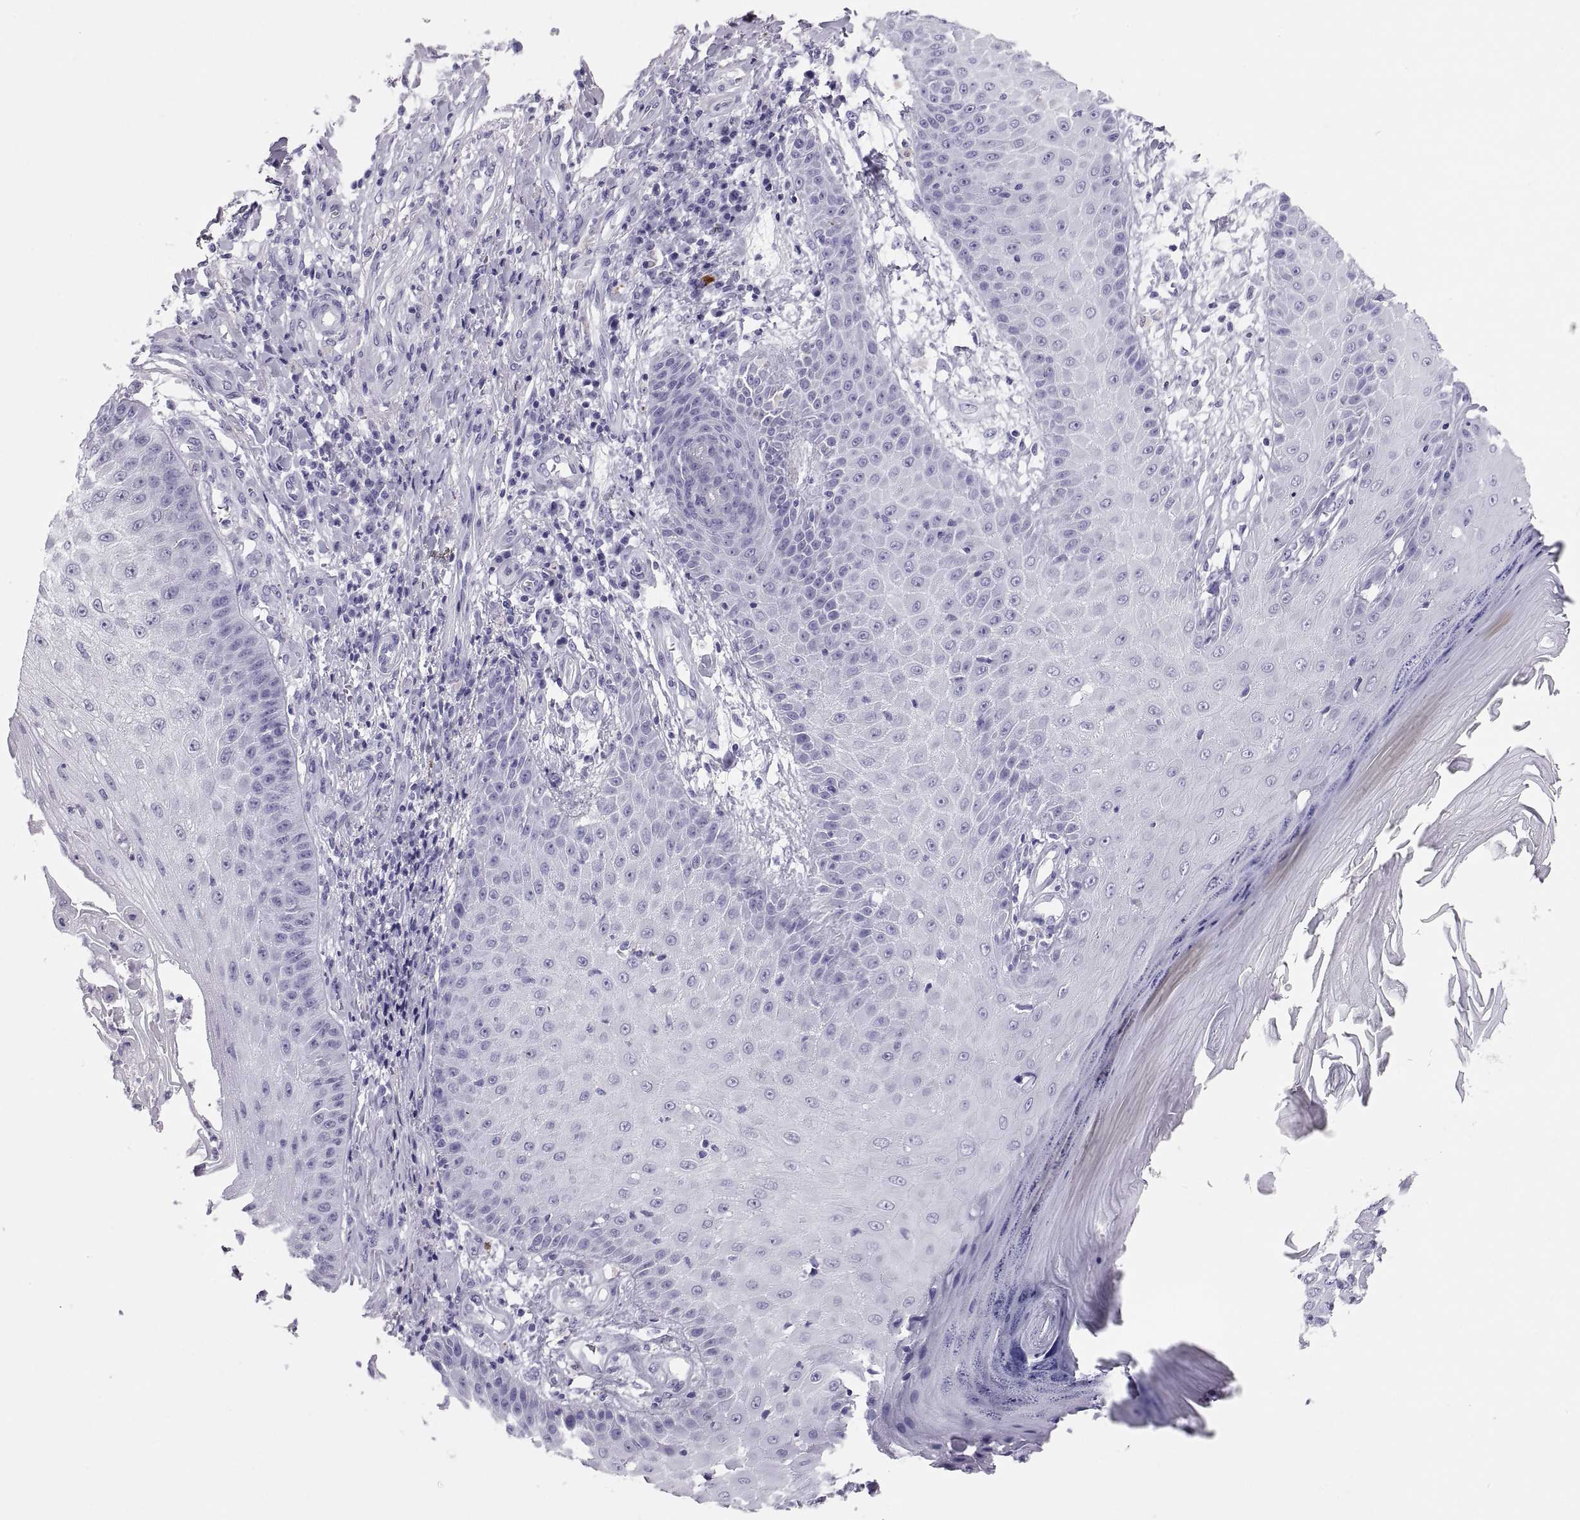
{"staining": {"intensity": "negative", "quantity": "none", "location": "none"}, "tissue": "skin cancer", "cell_type": "Tumor cells", "image_type": "cancer", "snomed": [{"axis": "morphology", "description": "Squamous cell carcinoma, NOS"}, {"axis": "topography", "description": "Skin"}], "caption": "Protein analysis of squamous cell carcinoma (skin) displays no significant expression in tumor cells. (DAB immunohistochemistry (IHC) visualized using brightfield microscopy, high magnification).", "gene": "PAX2", "patient": {"sex": "male", "age": 70}}